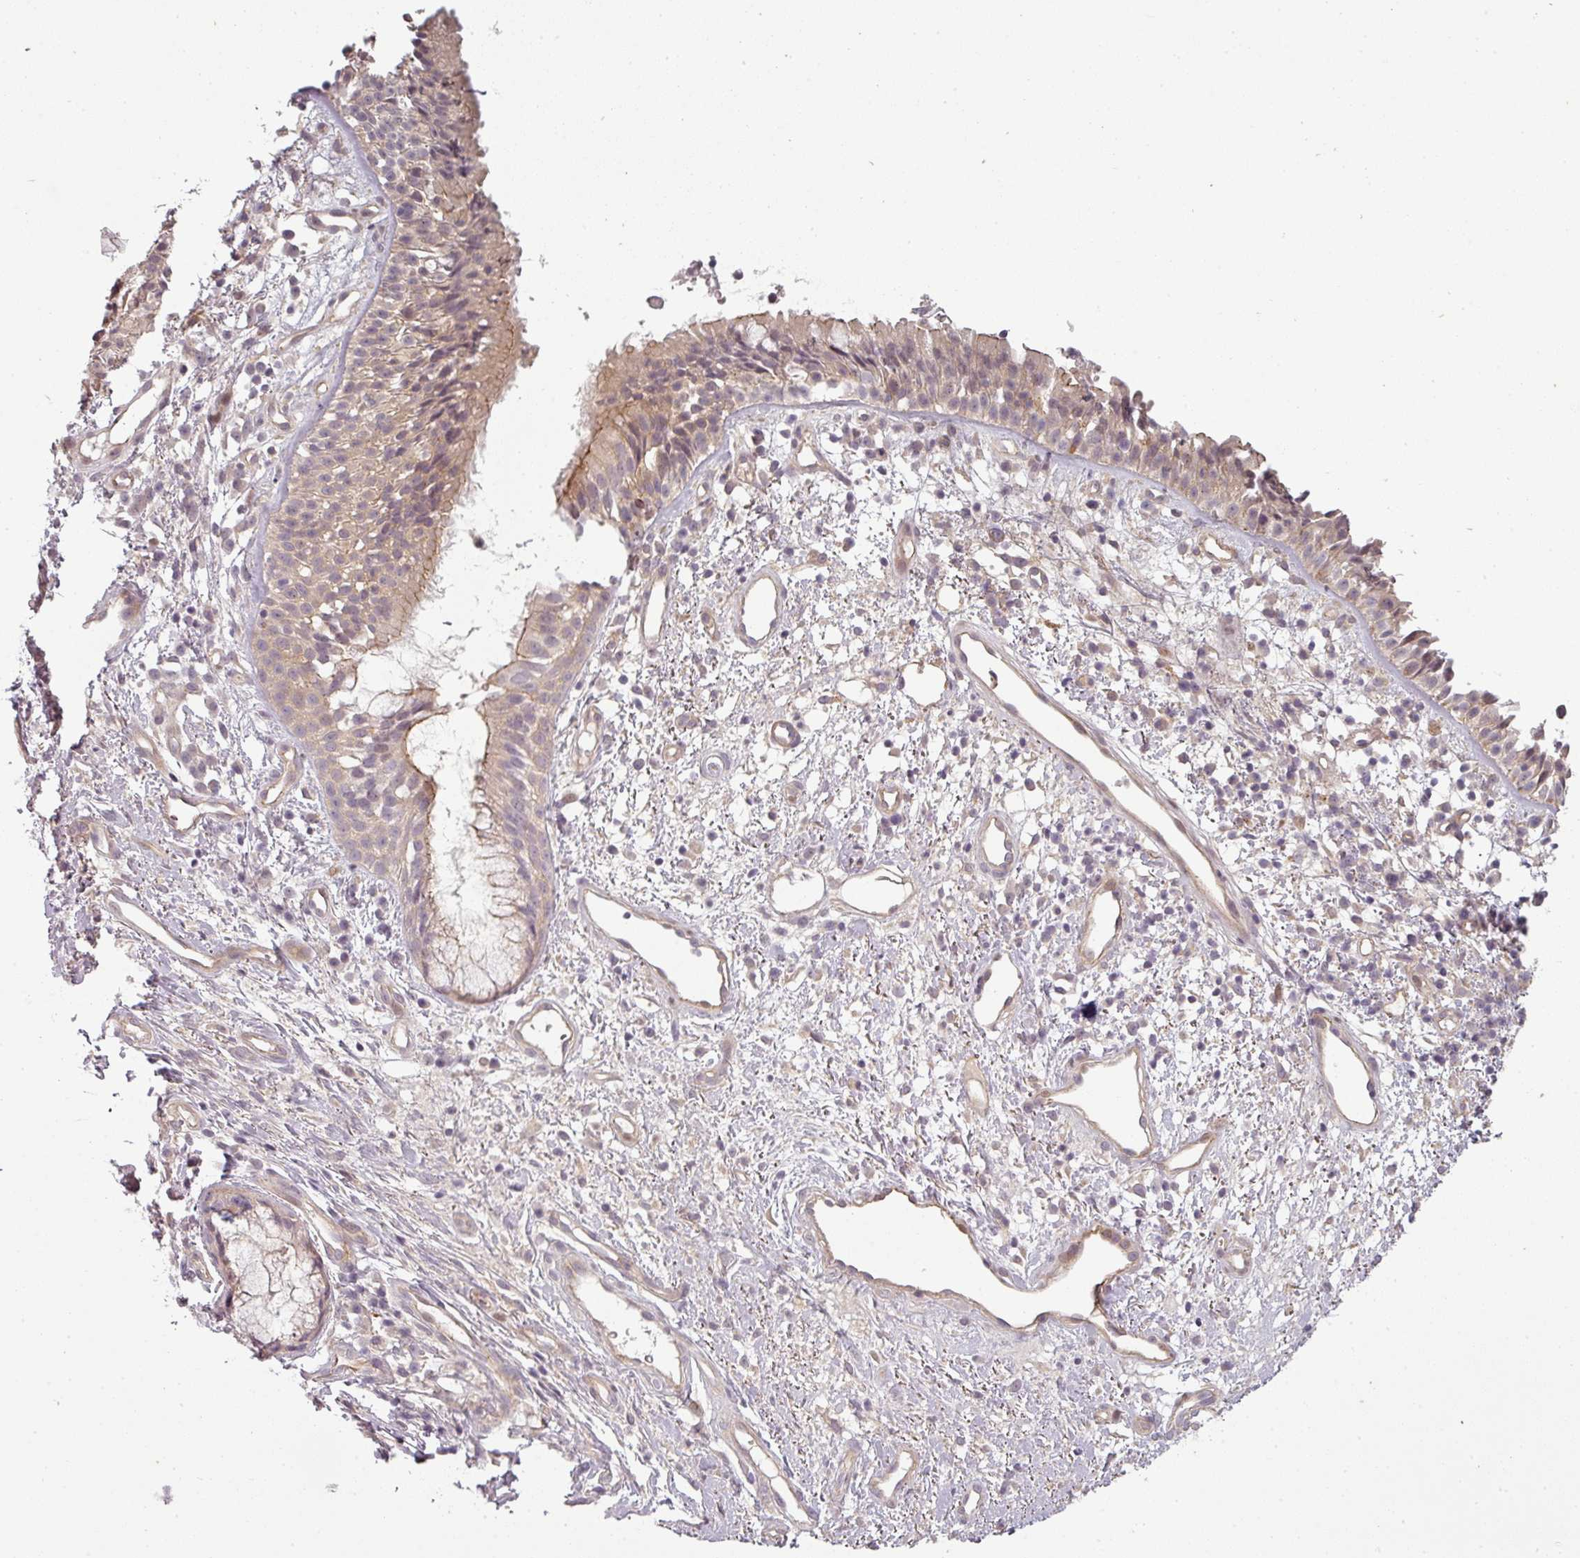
{"staining": {"intensity": "weak", "quantity": "<25%", "location": "cytoplasmic/membranous"}, "tissue": "nasopharynx", "cell_type": "Respiratory epithelial cells", "image_type": "normal", "snomed": [{"axis": "morphology", "description": "Normal tissue, NOS"}, {"axis": "topography", "description": "Cartilage tissue"}, {"axis": "topography", "description": "Nasopharynx"}, {"axis": "topography", "description": "Thyroid gland"}], "caption": "DAB (3,3'-diaminobenzidine) immunohistochemical staining of normal nasopharynx demonstrates no significant positivity in respiratory epithelial cells. The staining was performed using DAB to visualize the protein expression in brown, while the nuclei were stained in blue with hematoxylin (Magnification: 20x).", "gene": "SLC16A9", "patient": {"sex": "male", "age": 63}}